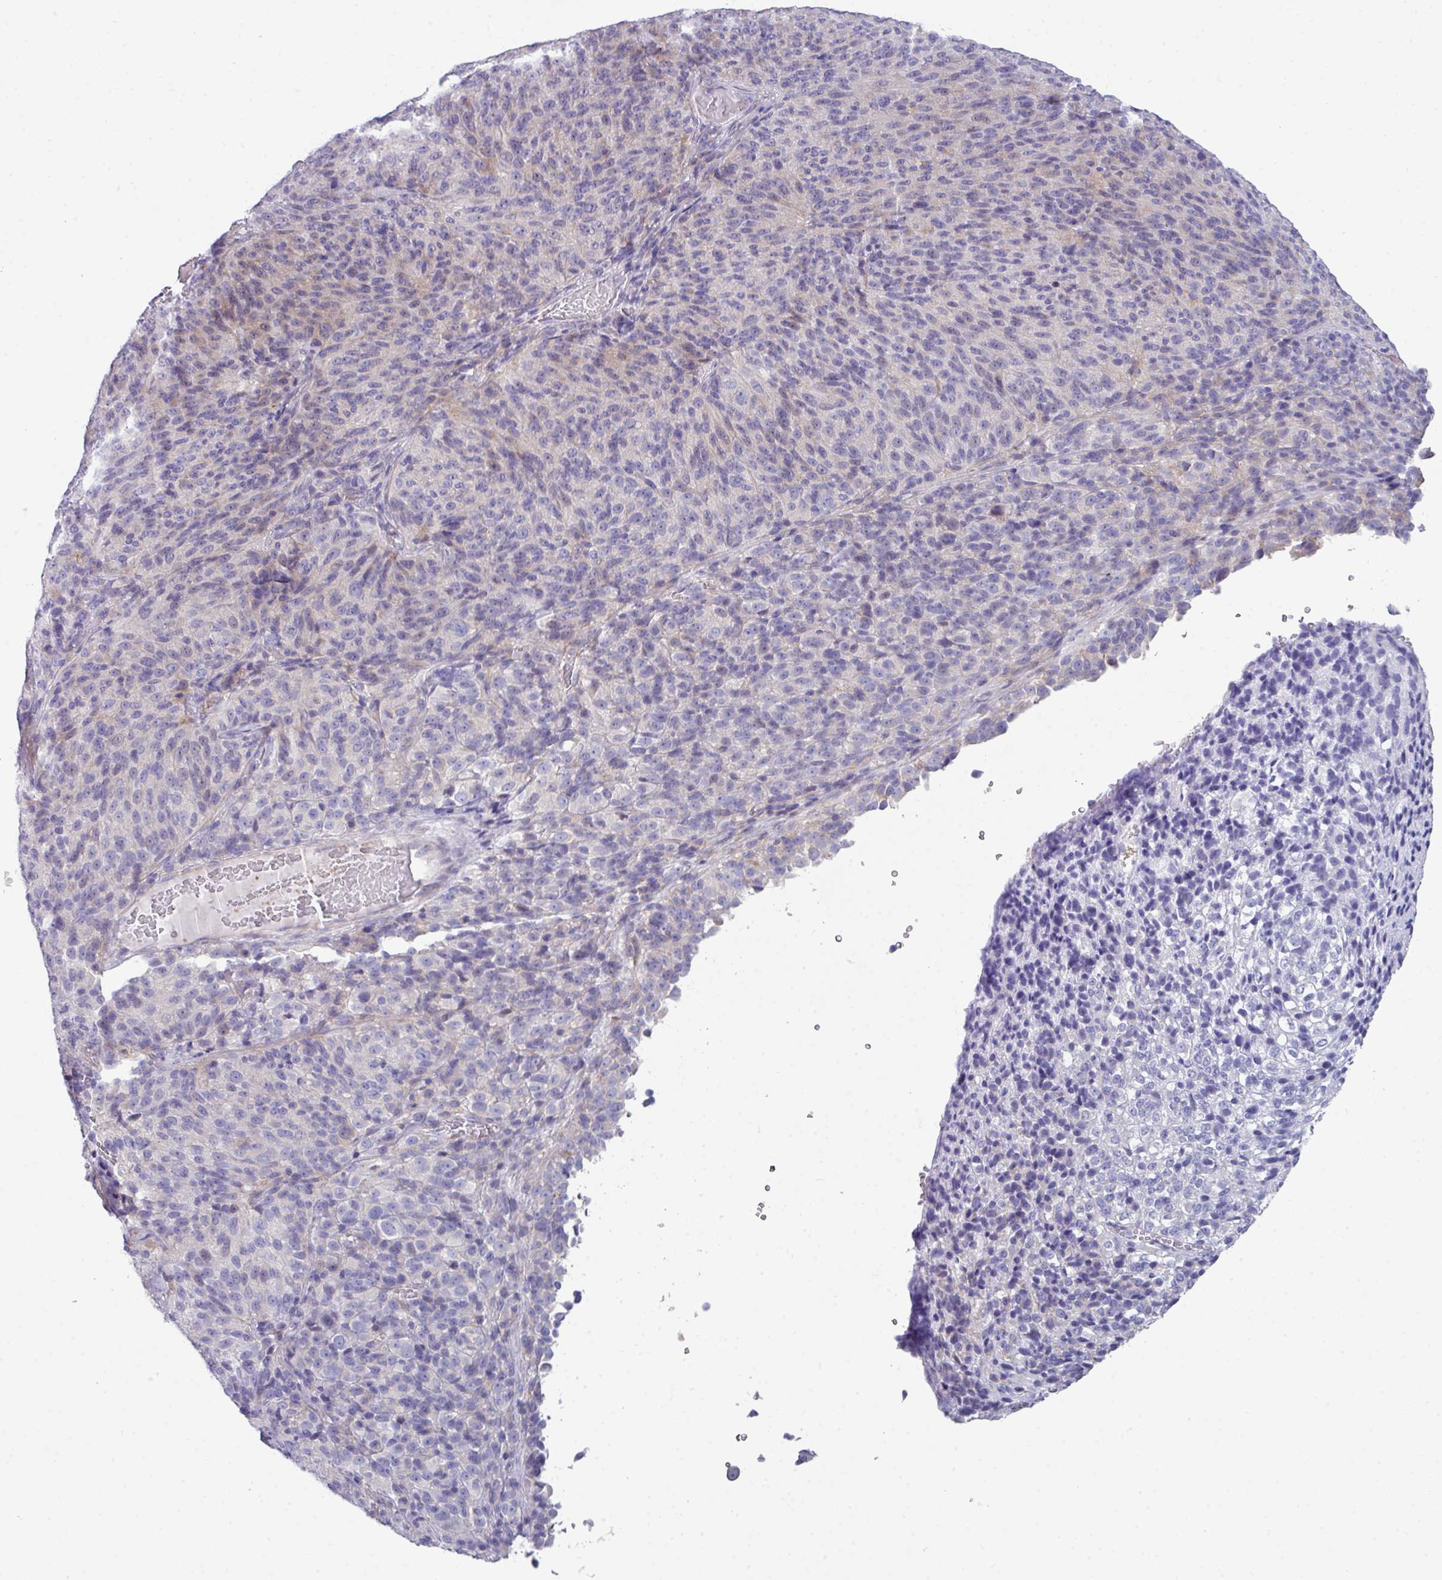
{"staining": {"intensity": "negative", "quantity": "none", "location": "none"}, "tissue": "melanoma", "cell_type": "Tumor cells", "image_type": "cancer", "snomed": [{"axis": "morphology", "description": "Malignant melanoma, Metastatic site"}, {"axis": "topography", "description": "Brain"}], "caption": "High power microscopy photomicrograph of an IHC image of malignant melanoma (metastatic site), revealing no significant staining in tumor cells. (Immunohistochemistry (ihc), brightfield microscopy, high magnification).", "gene": "ABCC5", "patient": {"sex": "female", "age": 56}}